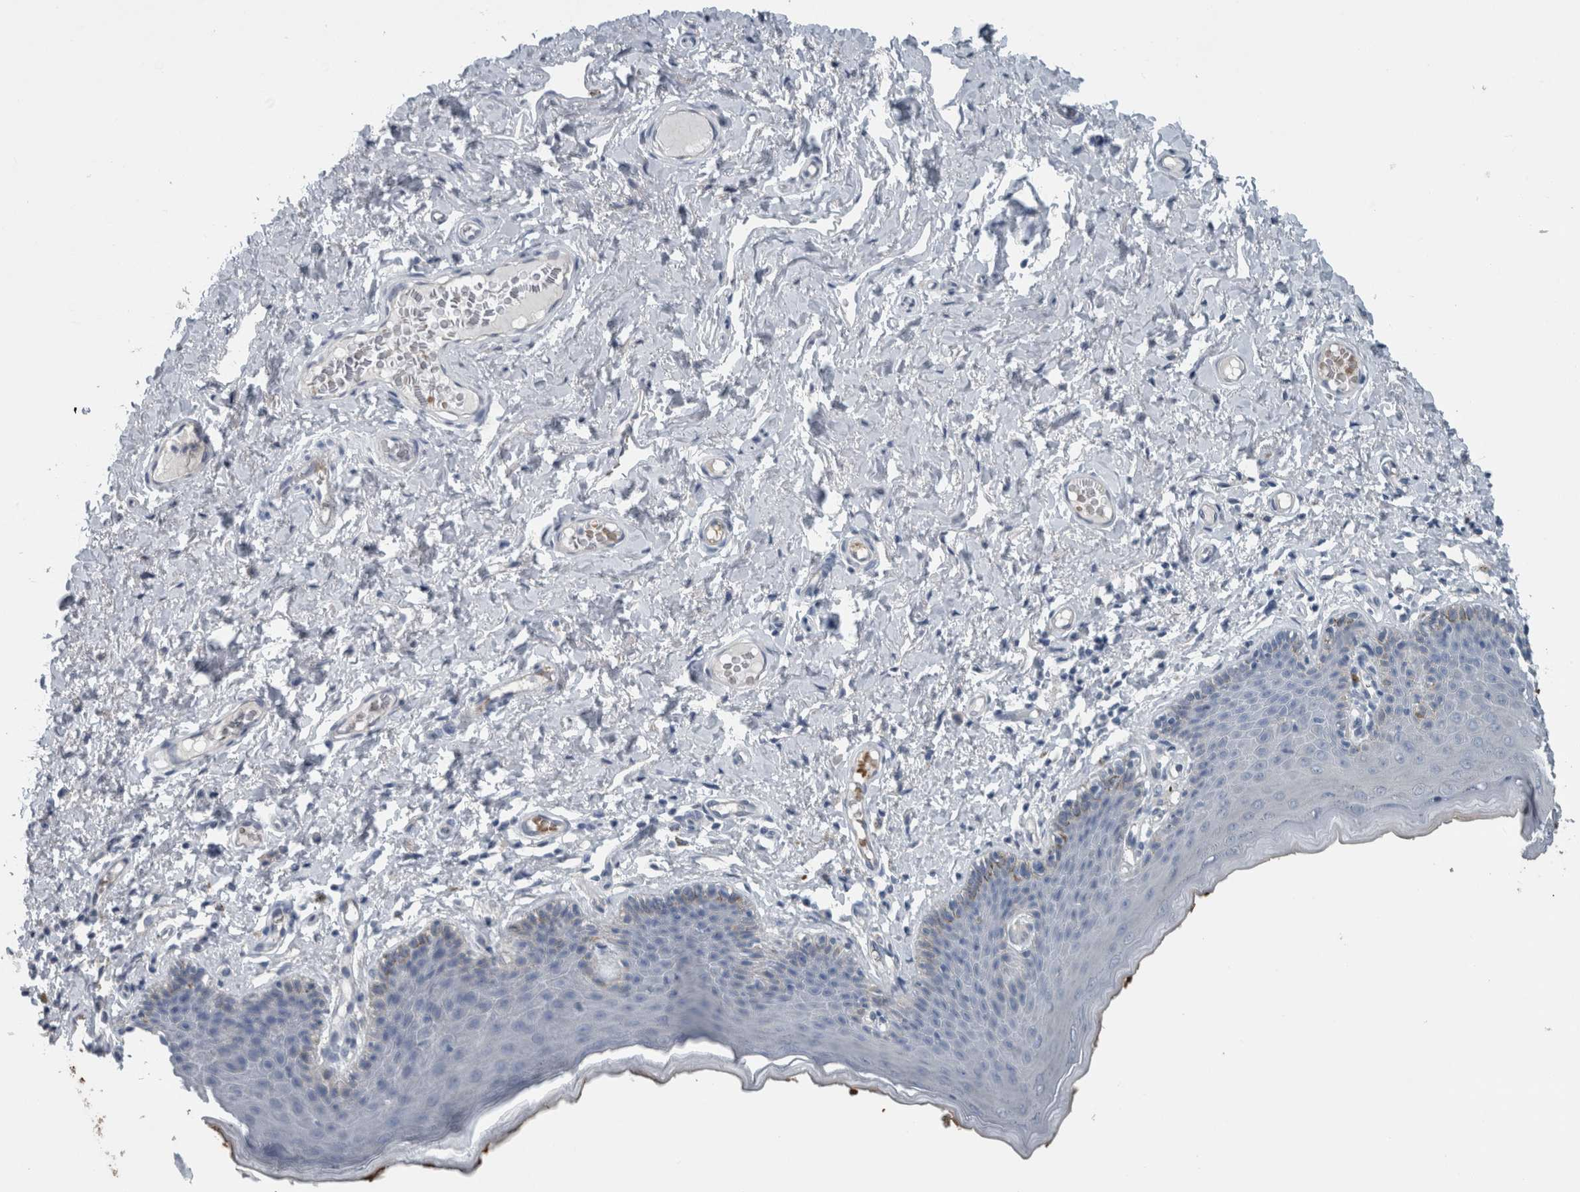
{"staining": {"intensity": "weak", "quantity": "<25%", "location": "cytoplasmic/membranous"}, "tissue": "skin", "cell_type": "Epidermal cells", "image_type": "normal", "snomed": [{"axis": "morphology", "description": "Normal tissue, NOS"}, {"axis": "topography", "description": "Vulva"}], "caption": "Micrograph shows no protein positivity in epidermal cells of benign skin. (DAB IHC visualized using brightfield microscopy, high magnification).", "gene": "SH3GL2", "patient": {"sex": "female", "age": 66}}